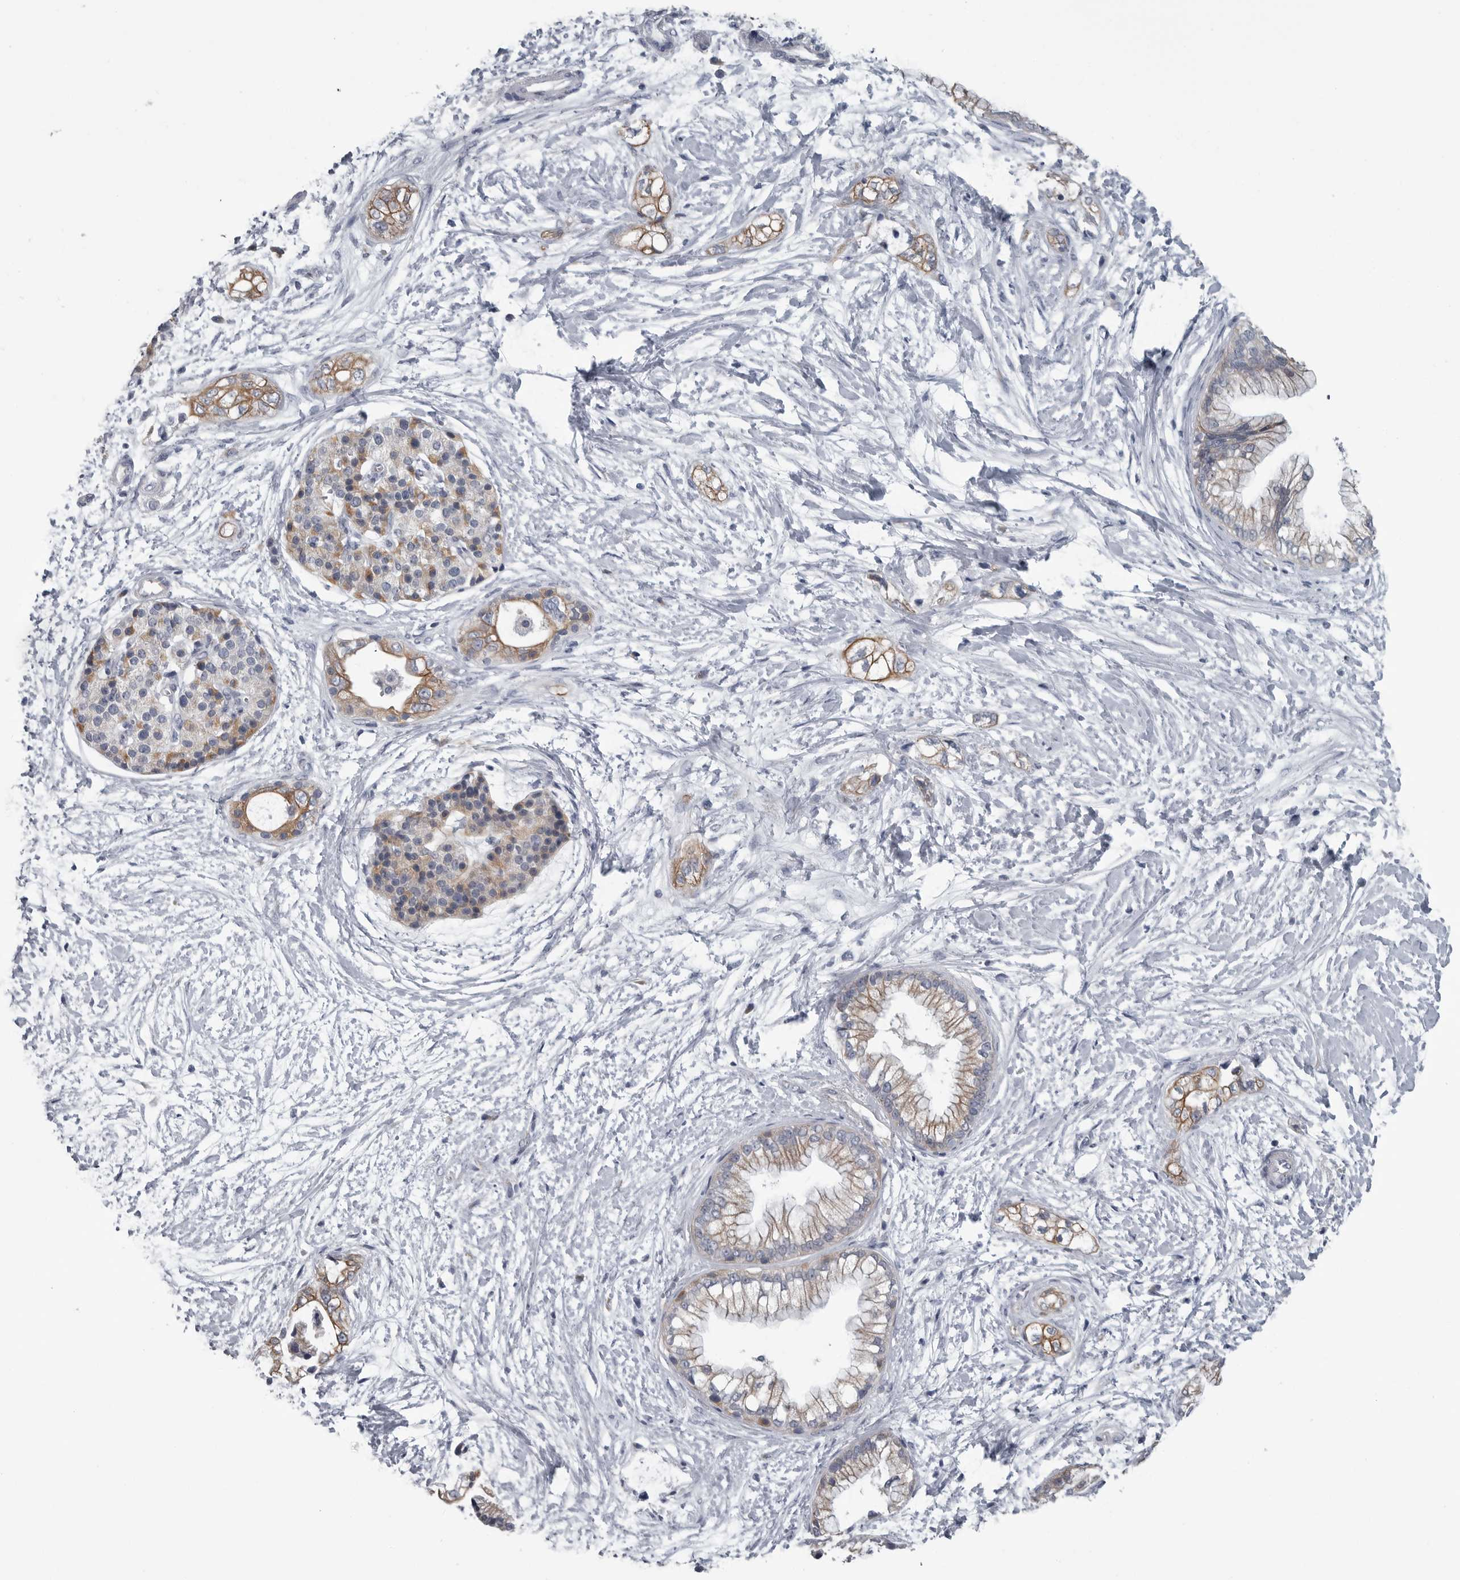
{"staining": {"intensity": "moderate", "quantity": ">75%", "location": "cytoplasmic/membranous"}, "tissue": "pancreatic cancer", "cell_type": "Tumor cells", "image_type": "cancer", "snomed": [{"axis": "morphology", "description": "Adenocarcinoma, NOS"}, {"axis": "topography", "description": "Pancreas"}], "caption": "Pancreatic cancer (adenocarcinoma) was stained to show a protein in brown. There is medium levels of moderate cytoplasmic/membranous expression in approximately >75% of tumor cells.", "gene": "MYOC", "patient": {"sex": "male", "age": 68}}